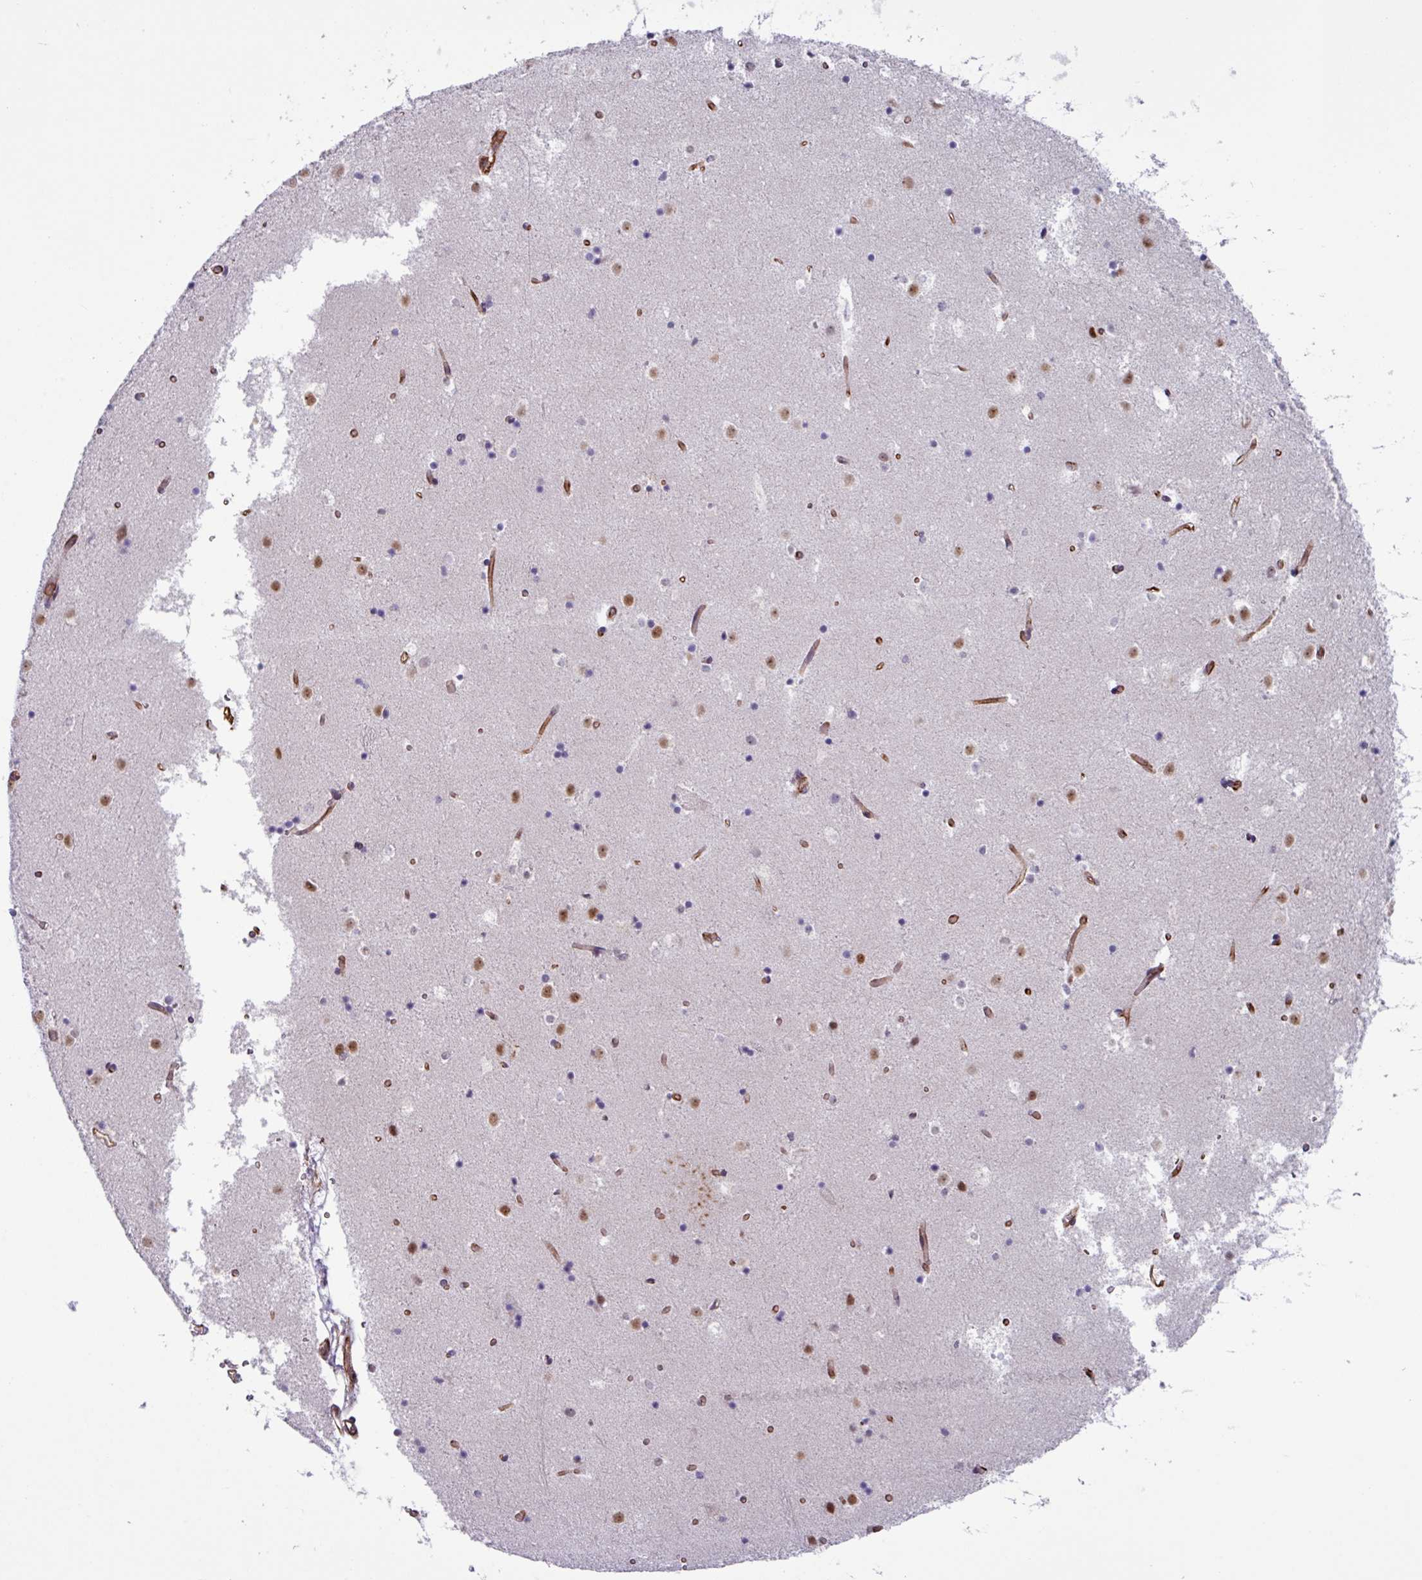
{"staining": {"intensity": "weak", "quantity": "<25%", "location": "nuclear"}, "tissue": "caudate", "cell_type": "Glial cells", "image_type": "normal", "snomed": [{"axis": "morphology", "description": "Normal tissue, NOS"}, {"axis": "topography", "description": "Lateral ventricle wall"}], "caption": "IHC of unremarkable caudate shows no positivity in glial cells. (DAB (3,3'-diaminobenzidine) immunohistochemistry (IHC) visualized using brightfield microscopy, high magnification).", "gene": "CHD3", "patient": {"sex": "female", "age": 52}}